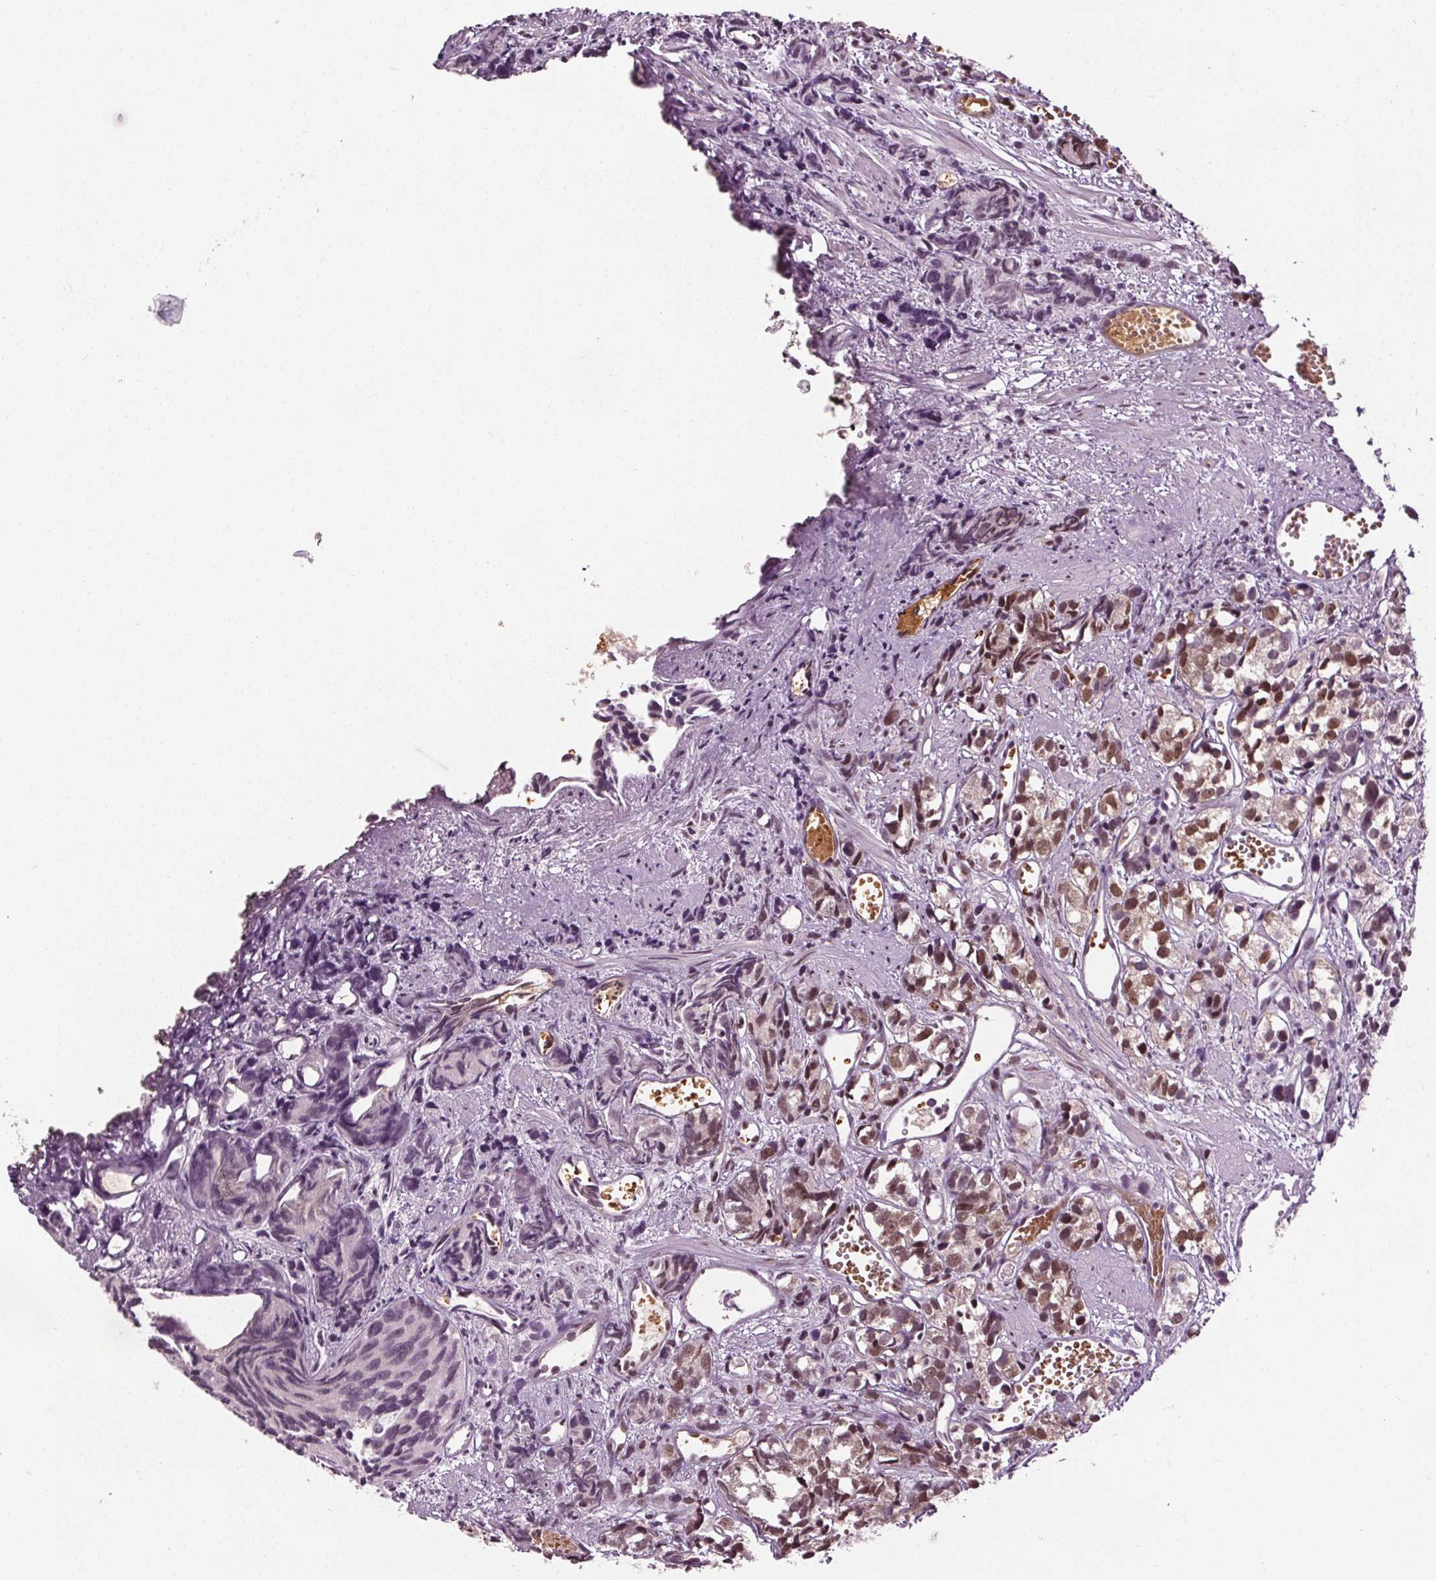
{"staining": {"intensity": "moderate", "quantity": ">75%", "location": "nuclear"}, "tissue": "prostate cancer", "cell_type": "Tumor cells", "image_type": "cancer", "snomed": [{"axis": "morphology", "description": "Adenocarcinoma, High grade"}, {"axis": "topography", "description": "Prostate"}], "caption": "Prostate cancer (adenocarcinoma (high-grade)) stained for a protein reveals moderate nuclear positivity in tumor cells. (DAB (3,3'-diaminobenzidine) = brown stain, brightfield microscopy at high magnification).", "gene": "IWS1", "patient": {"sex": "male", "age": 77}}